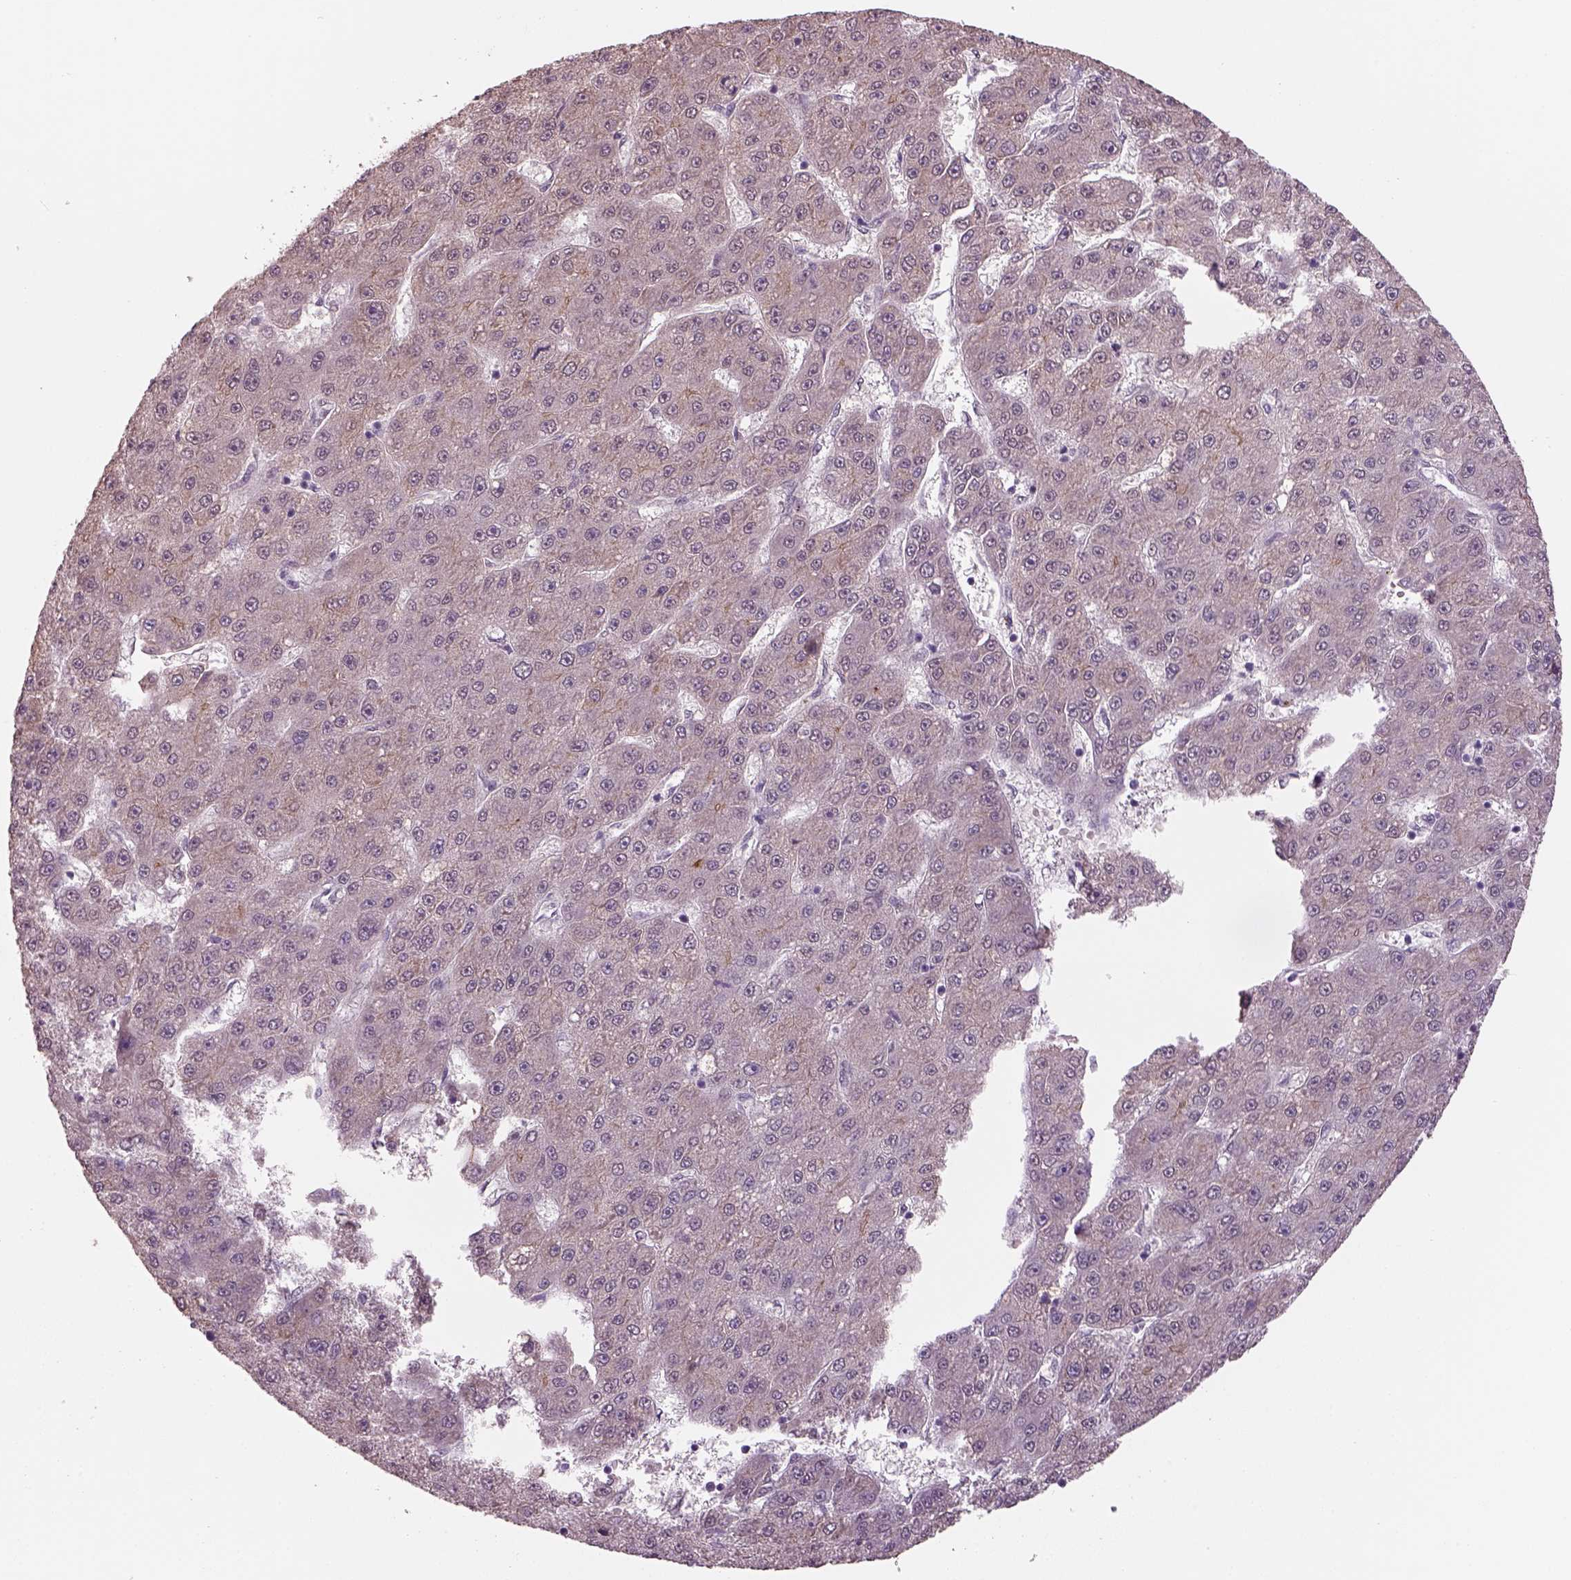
{"staining": {"intensity": "negative", "quantity": "none", "location": "none"}, "tissue": "liver cancer", "cell_type": "Tumor cells", "image_type": "cancer", "snomed": [{"axis": "morphology", "description": "Carcinoma, Hepatocellular, NOS"}, {"axis": "topography", "description": "Liver"}], "caption": "High power microscopy image of an IHC histopathology image of hepatocellular carcinoma (liver), revealing no significant expression in tumor cells.", "gene": "NAT8", "patient": {"sex": "male", "age": 67}}